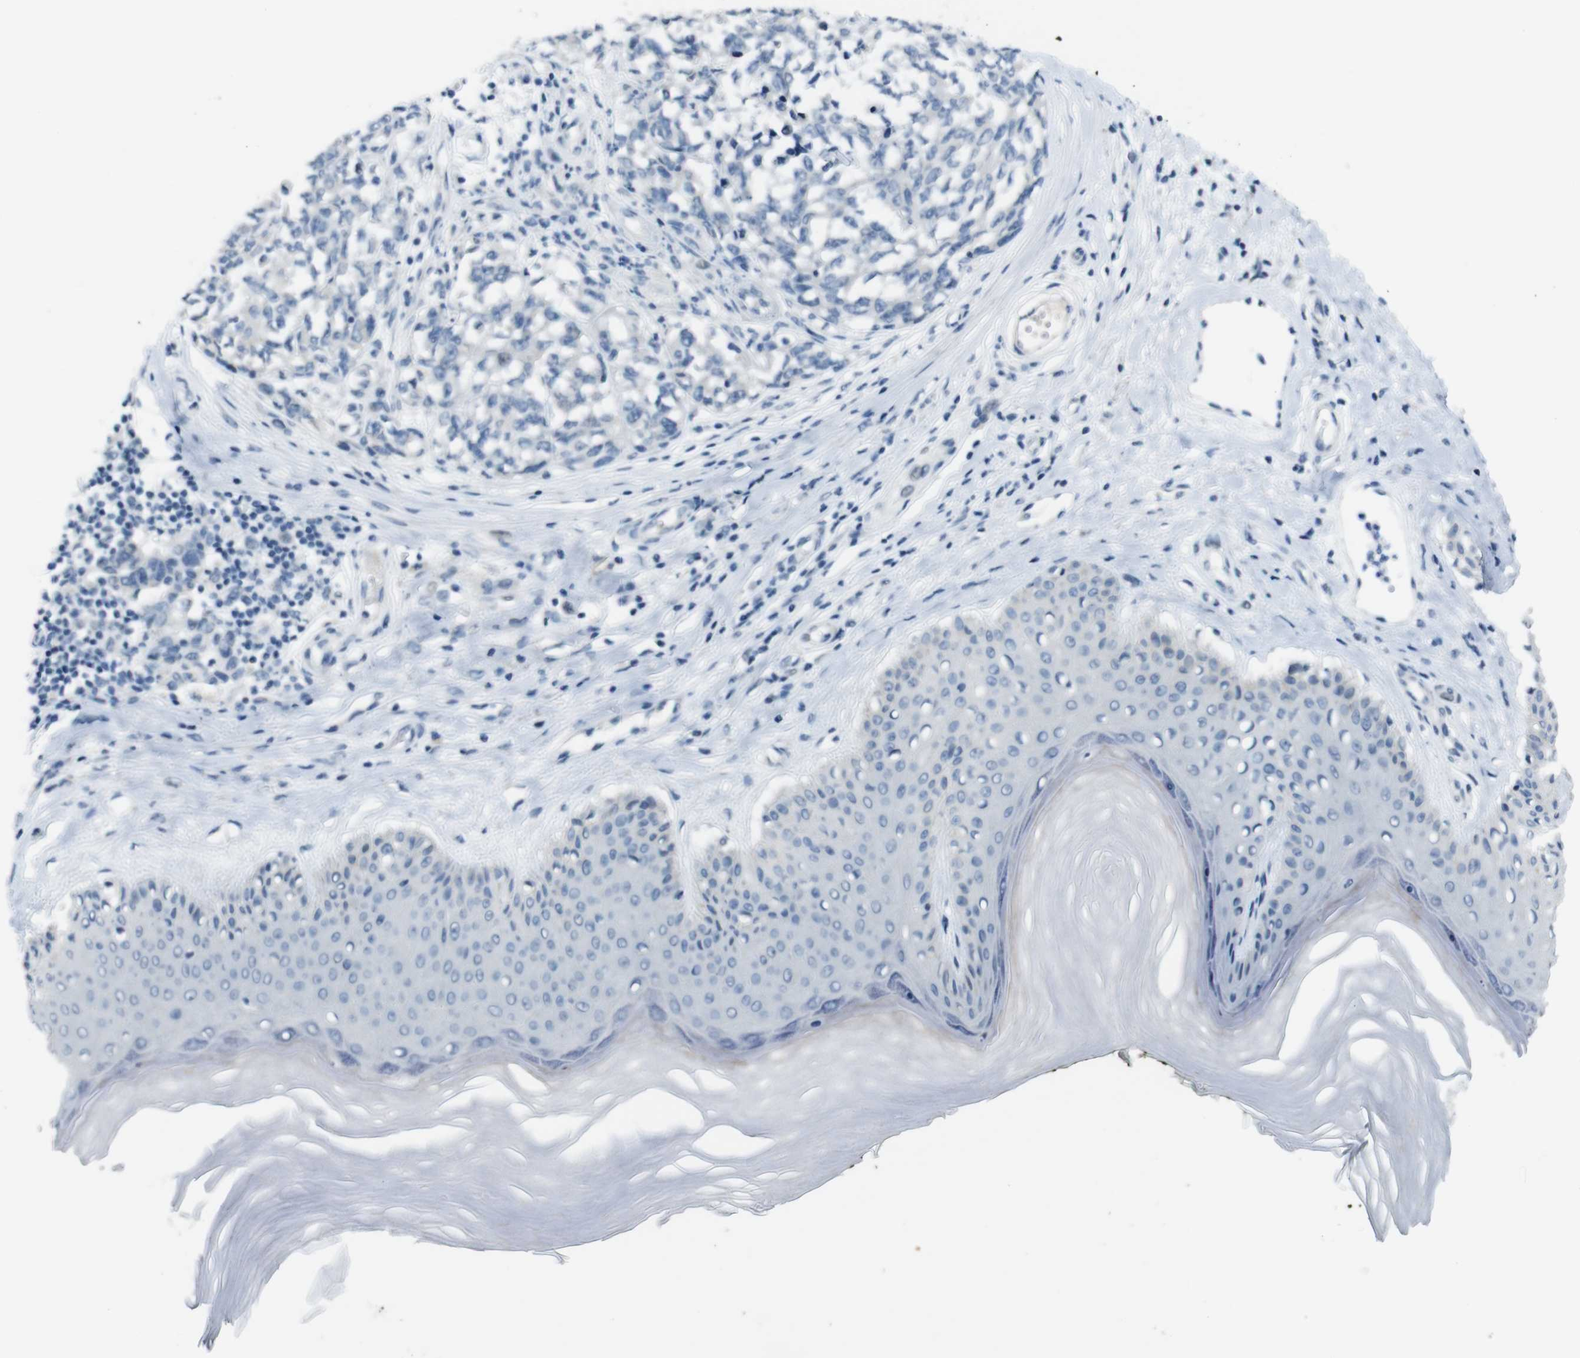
{"staining": {"intensity": "negative", "quantity": "none", "location": "none"}, "tissue": "melanoma", "cell_type": "Tumor cells", "image_type": "cancer", "snomed": [{"axis": "morphology", "description": "Malignant melanoma, NOS"}, {"axis": "topography", "description": "Skin"}], "caption": "Protein analysis of malignant melanoma demonstrates no significant staining in tumor cells.", "gene": "HRH2", "patient": {"sex": "female", "age": 64}}